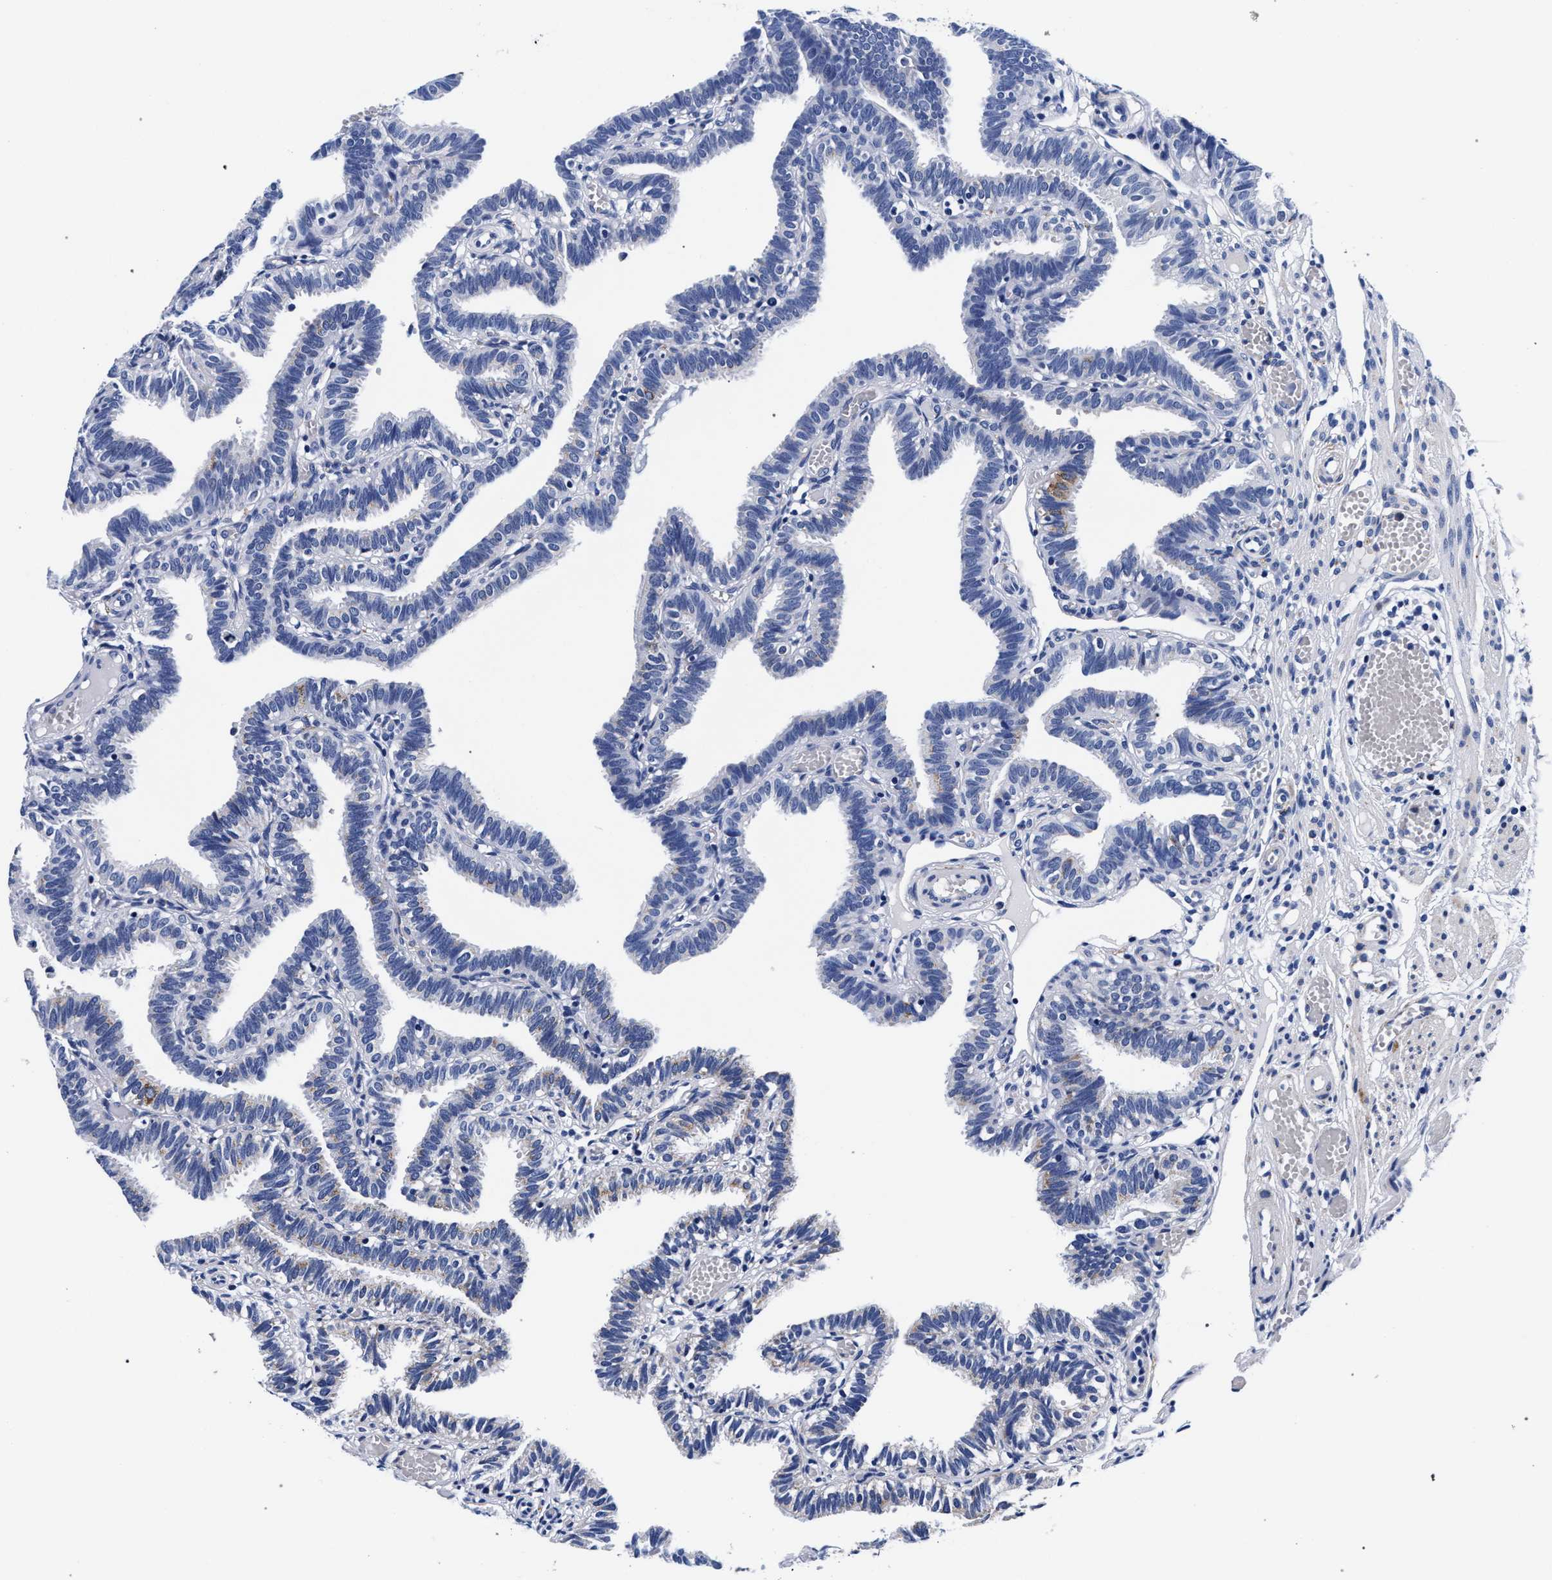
{"staining": {"intensity": "weak", "quantity": "<25%", "location": "cytoplasmic/membranous"}, "tissue": "fallopian tube", "cell_type": "Glandular cells", "image_type": "normal", "snomed": [{"axis": "morphology", "description": "Normal tissue, NOS"}, {"axis": "topography", "description": "Fallopian tube"}], "caption": "Glandular cells are negative for brown protein staining in benign fallopian tube. (DAB immunohistochemistry visualized using brightfield microscopy, high magnification).", "gene": "RAB3B", "patient": {"sex": "female", "age": 29}}